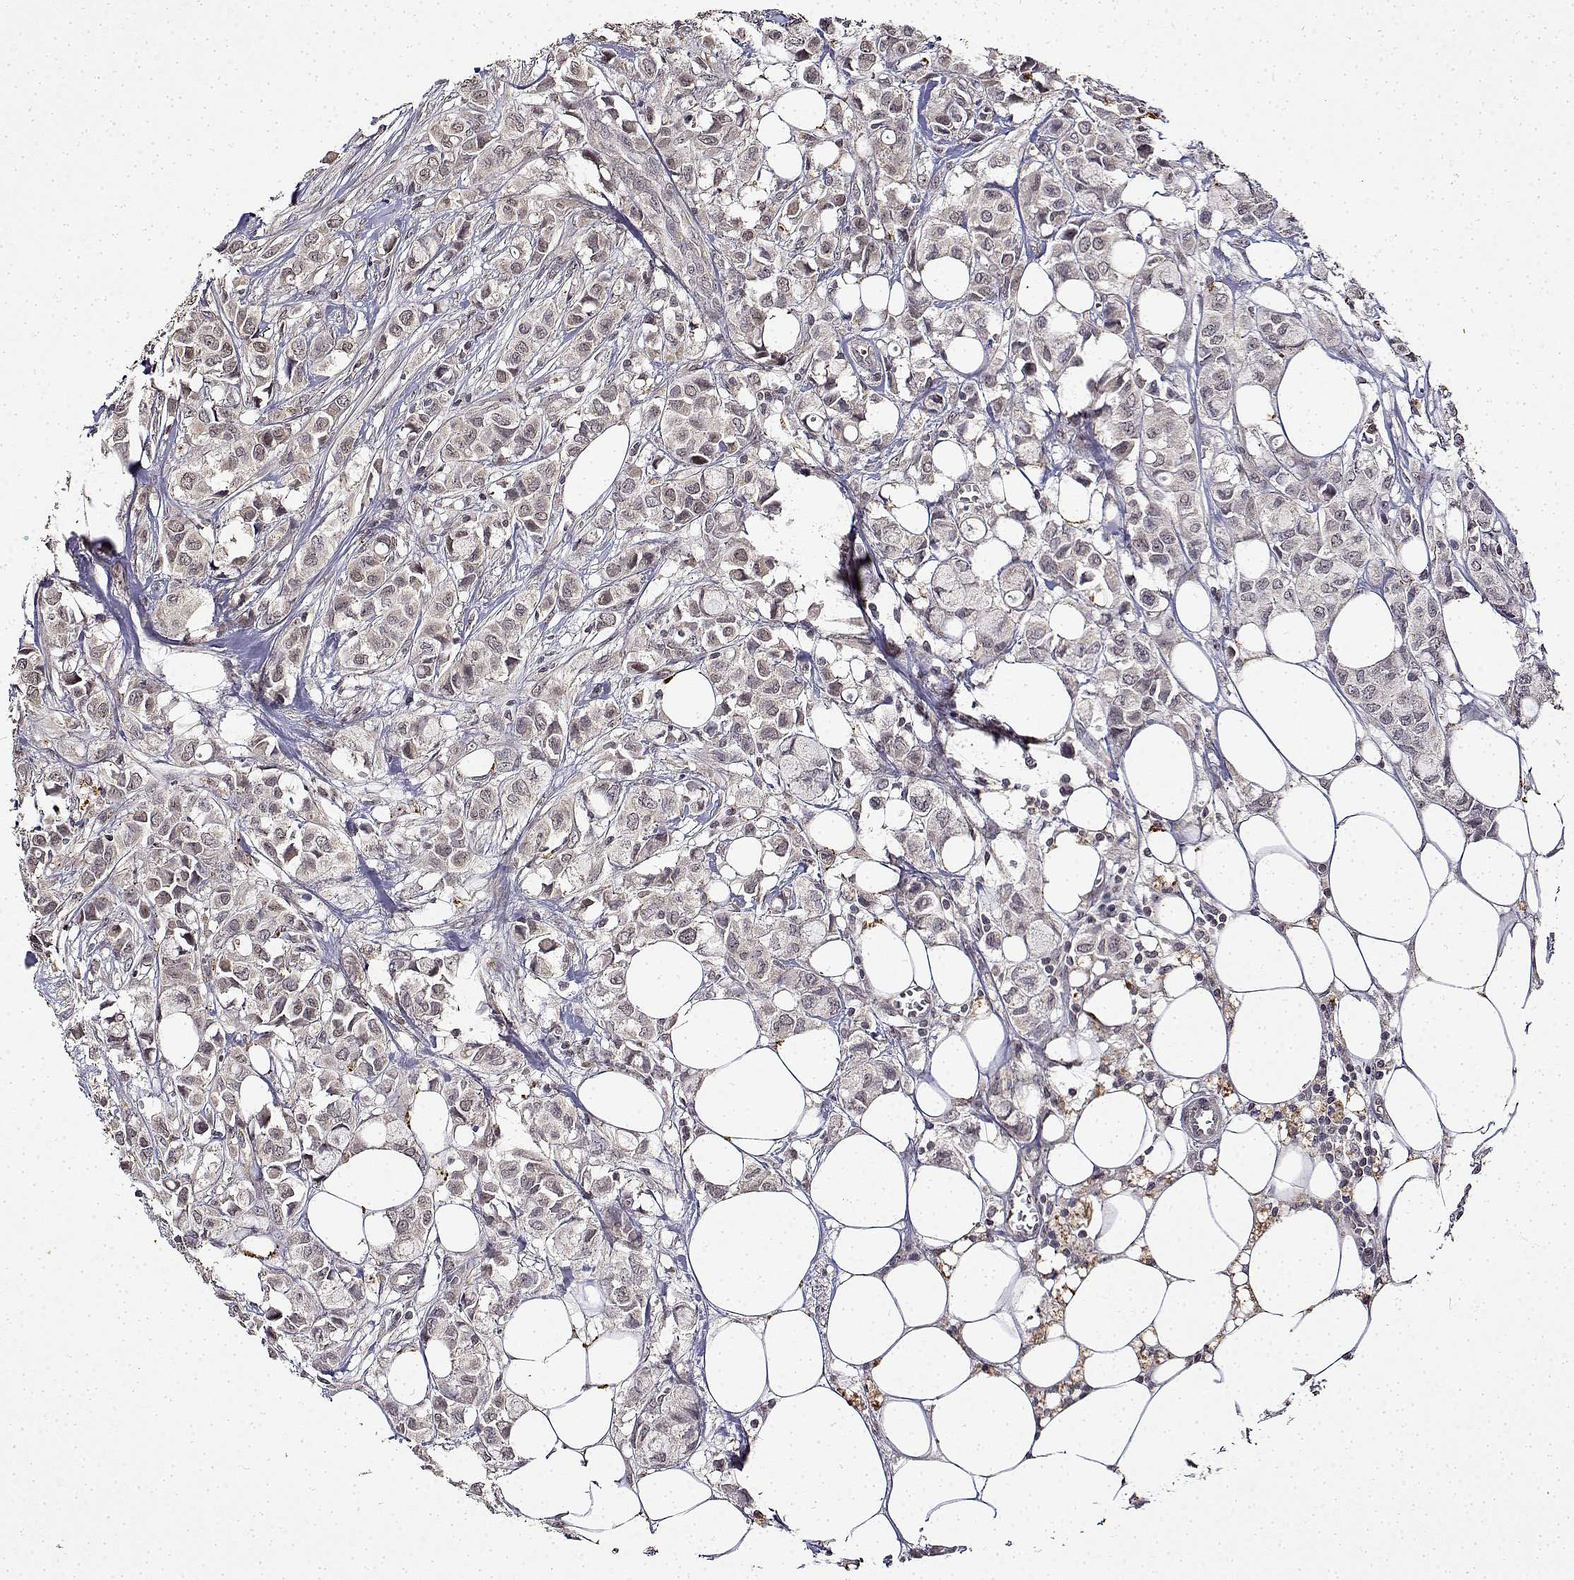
{"staining": {"intensity": "negative", "quantity": "none", "location": "none"}, "tissue": "breast cancer", "cell_type": "Tumor cells", "image_type": "cancer", "snomed": [{"axis": "morphology", "description": "Duct carcinoma"}, {"axis": "topography", "description": "Breast"}], "caption": "Intraductal carcinoma (breast) was stained to show a protein in brown. There is no significant expression in tumor cells.", "gene": "BDNF", "patient": {"sex": "female", "age": 85}}